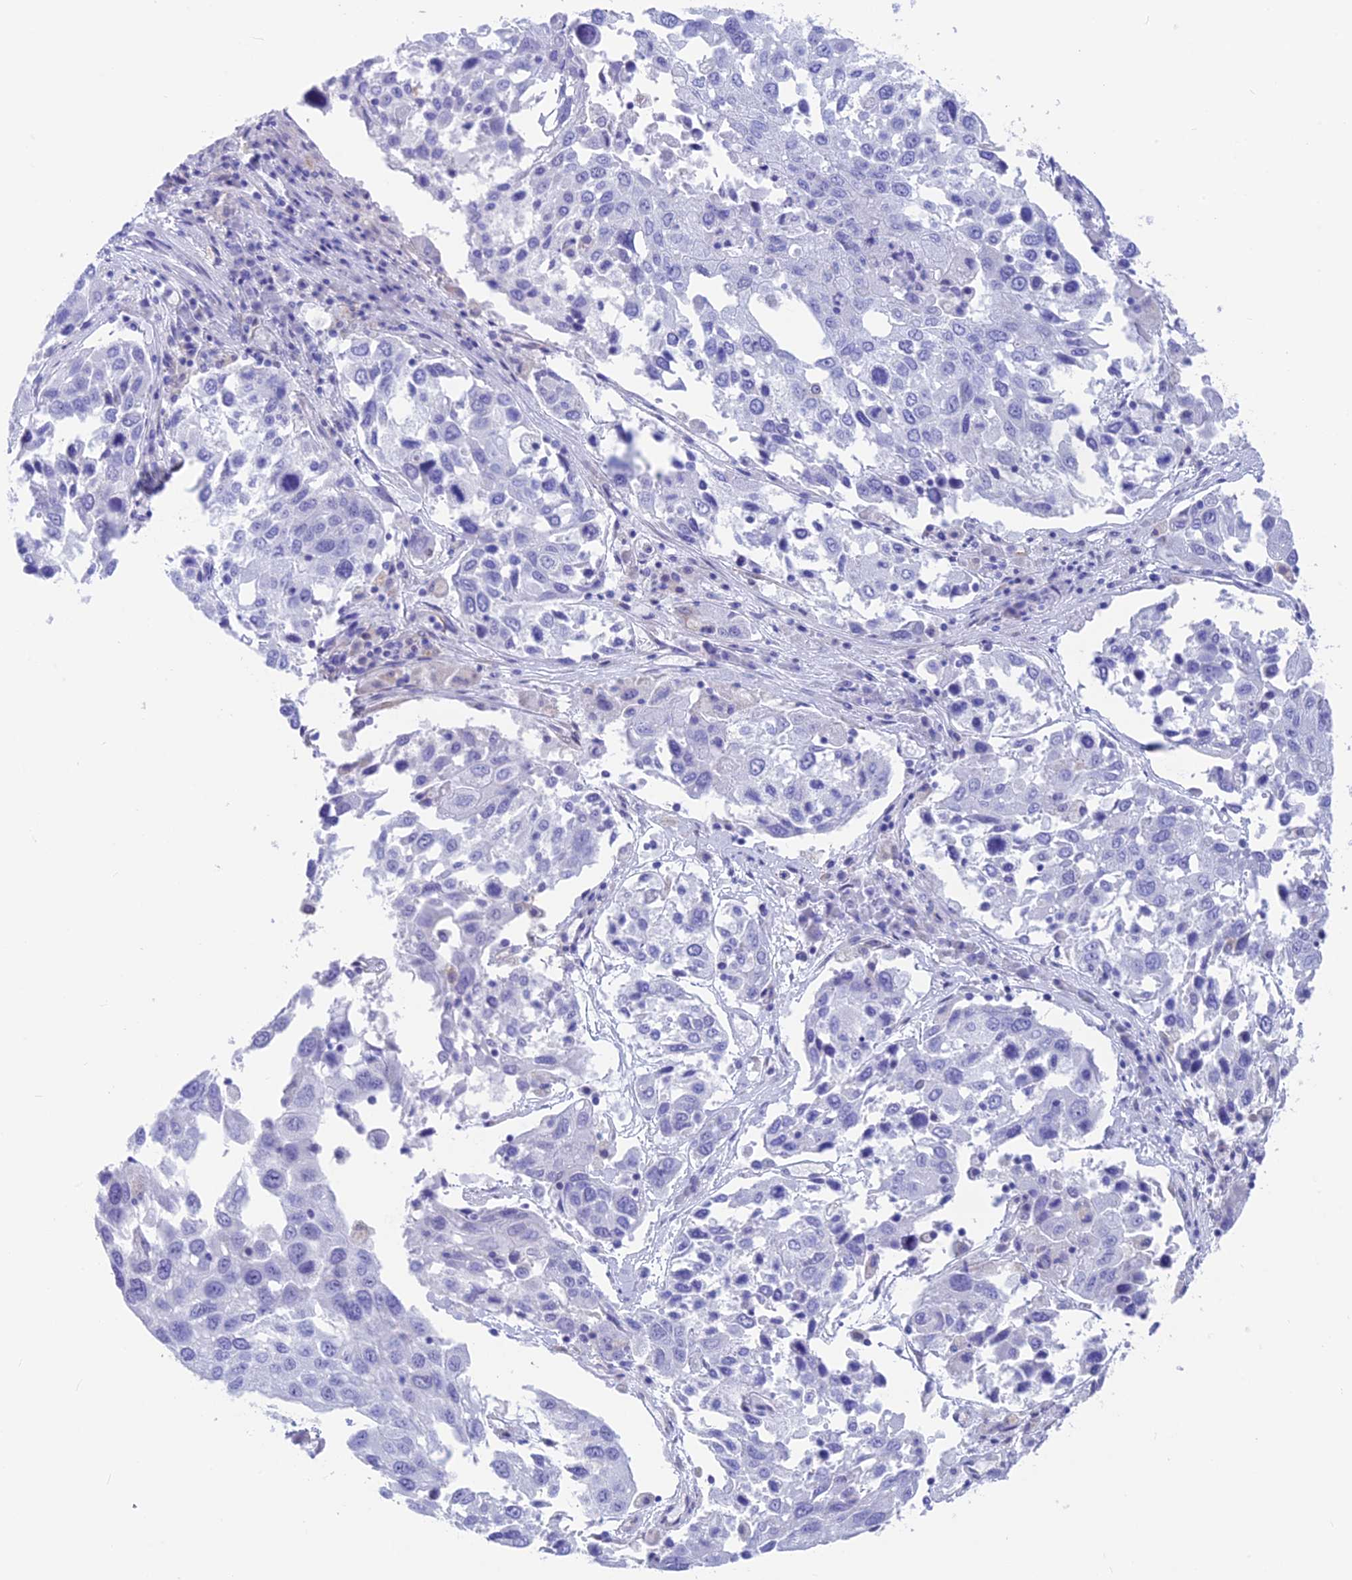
{"staining": {"intensity": "negative", "quantity": "none", "location": "none"}, "tissue": "lung cancer", "cell_type": "Tumor cells", "image_type": "cancer", "snomed": [{"axis": "morphology", "description": "Squamous cell carcinoma, NOS"}, {"axis": "topography", "description": "Lung"}], "caption": "DAB immunohistochemical staining of lung squamous cell carcinoma exhibits no significant positivity in tumor cells.", "gene": "GNGT2", "patient": {"sex": "male", "age": 65}}